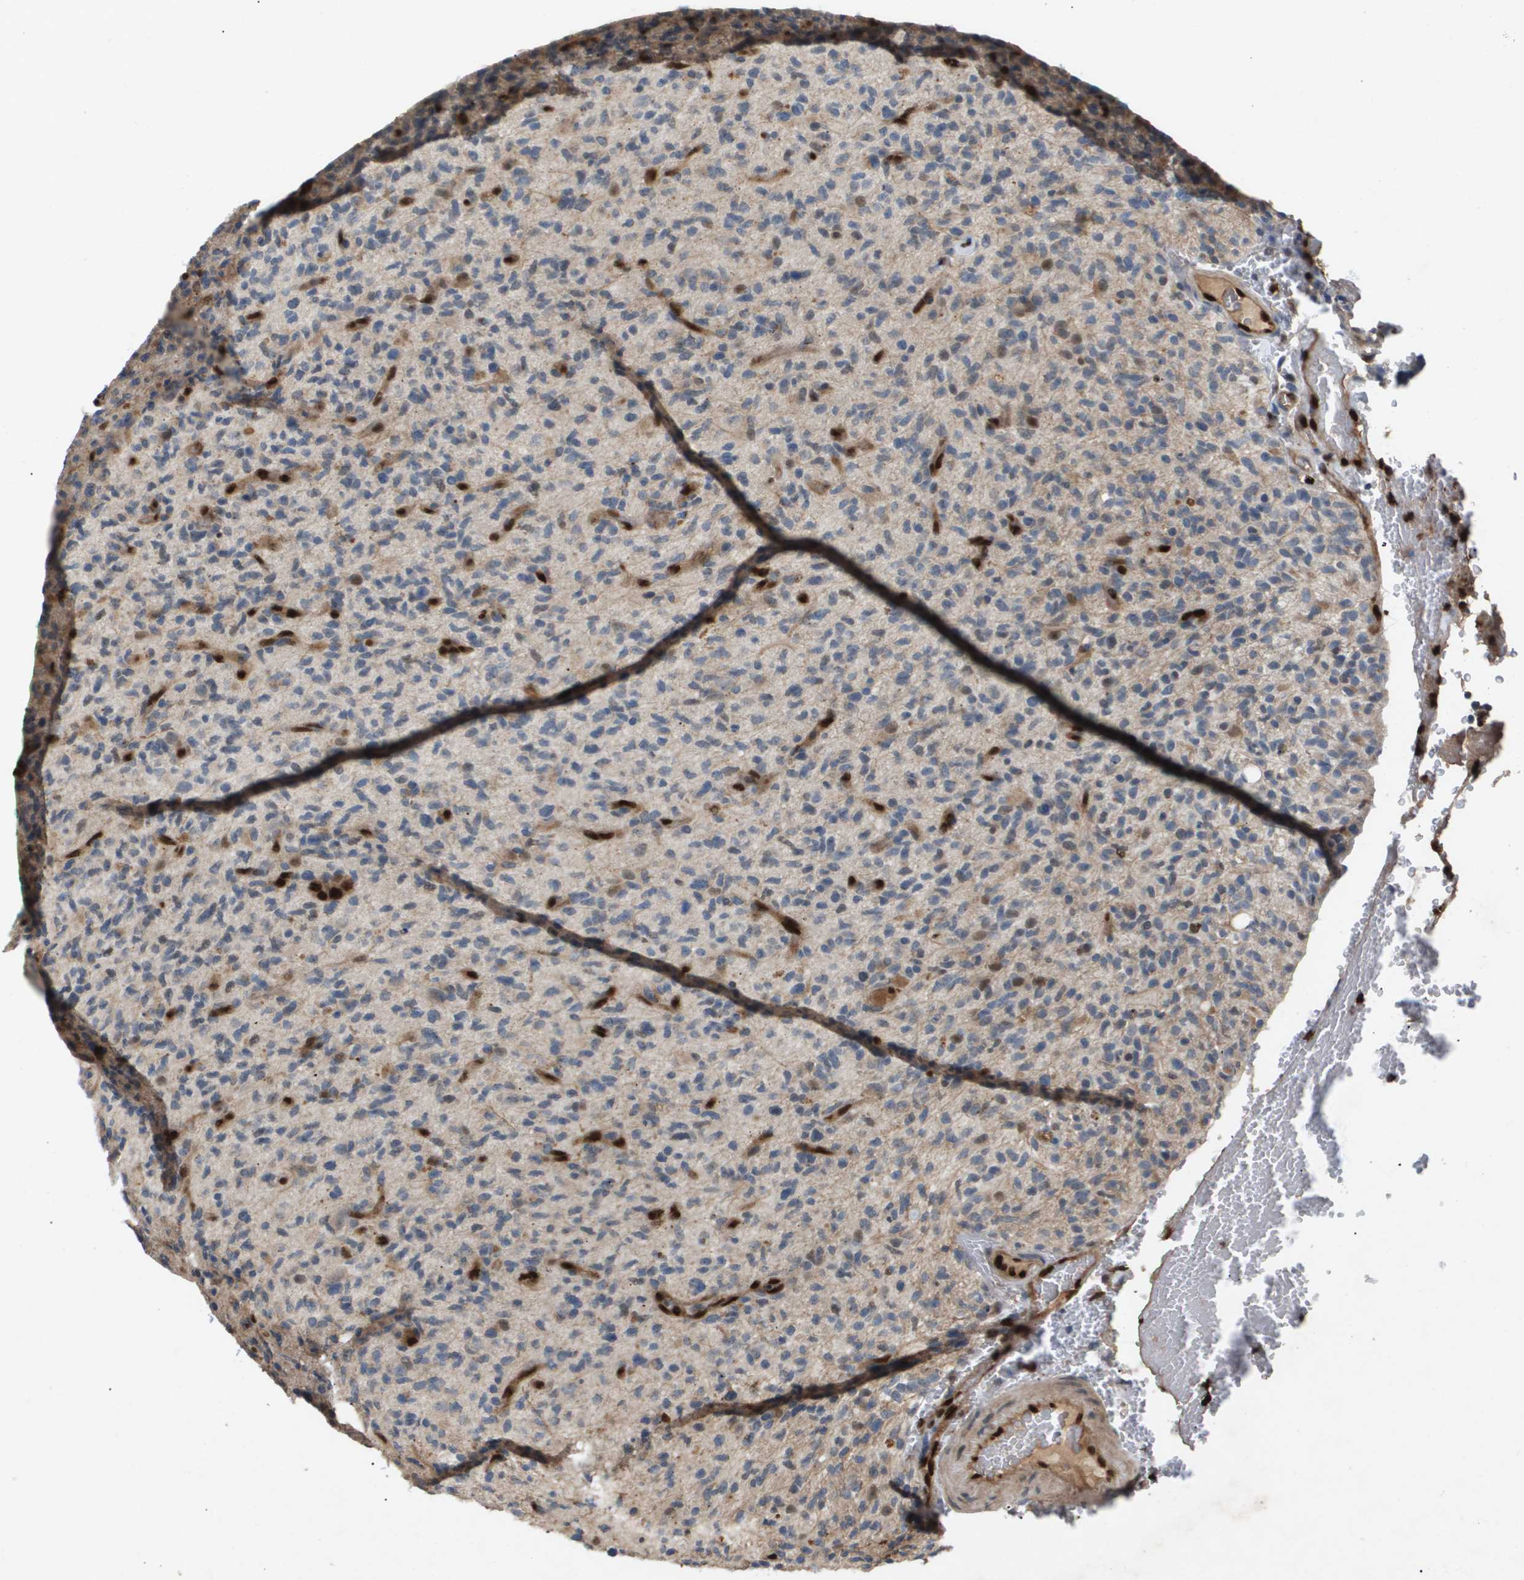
{"staining": {"intensity": "weak", "quantity": "<25%", "location": "cytoplasmic/membranous"}, "tissue": "glioma", "cell_type": "Tumor cells", "image_type": "cancer", "snomed": [{"axis": "morphology", "description": "Glioma, malignant, High grade"}, {"axis": "topography", "description": "Brain"}], "caption": "DAB (3,3'-diaminobenzidine) immunohistochemical staining of human high-grade glioma (malignant) reveals no significant staining in tumor cells.", "gene": "ERG", "patient": {"sex": "male", "age": 71}}